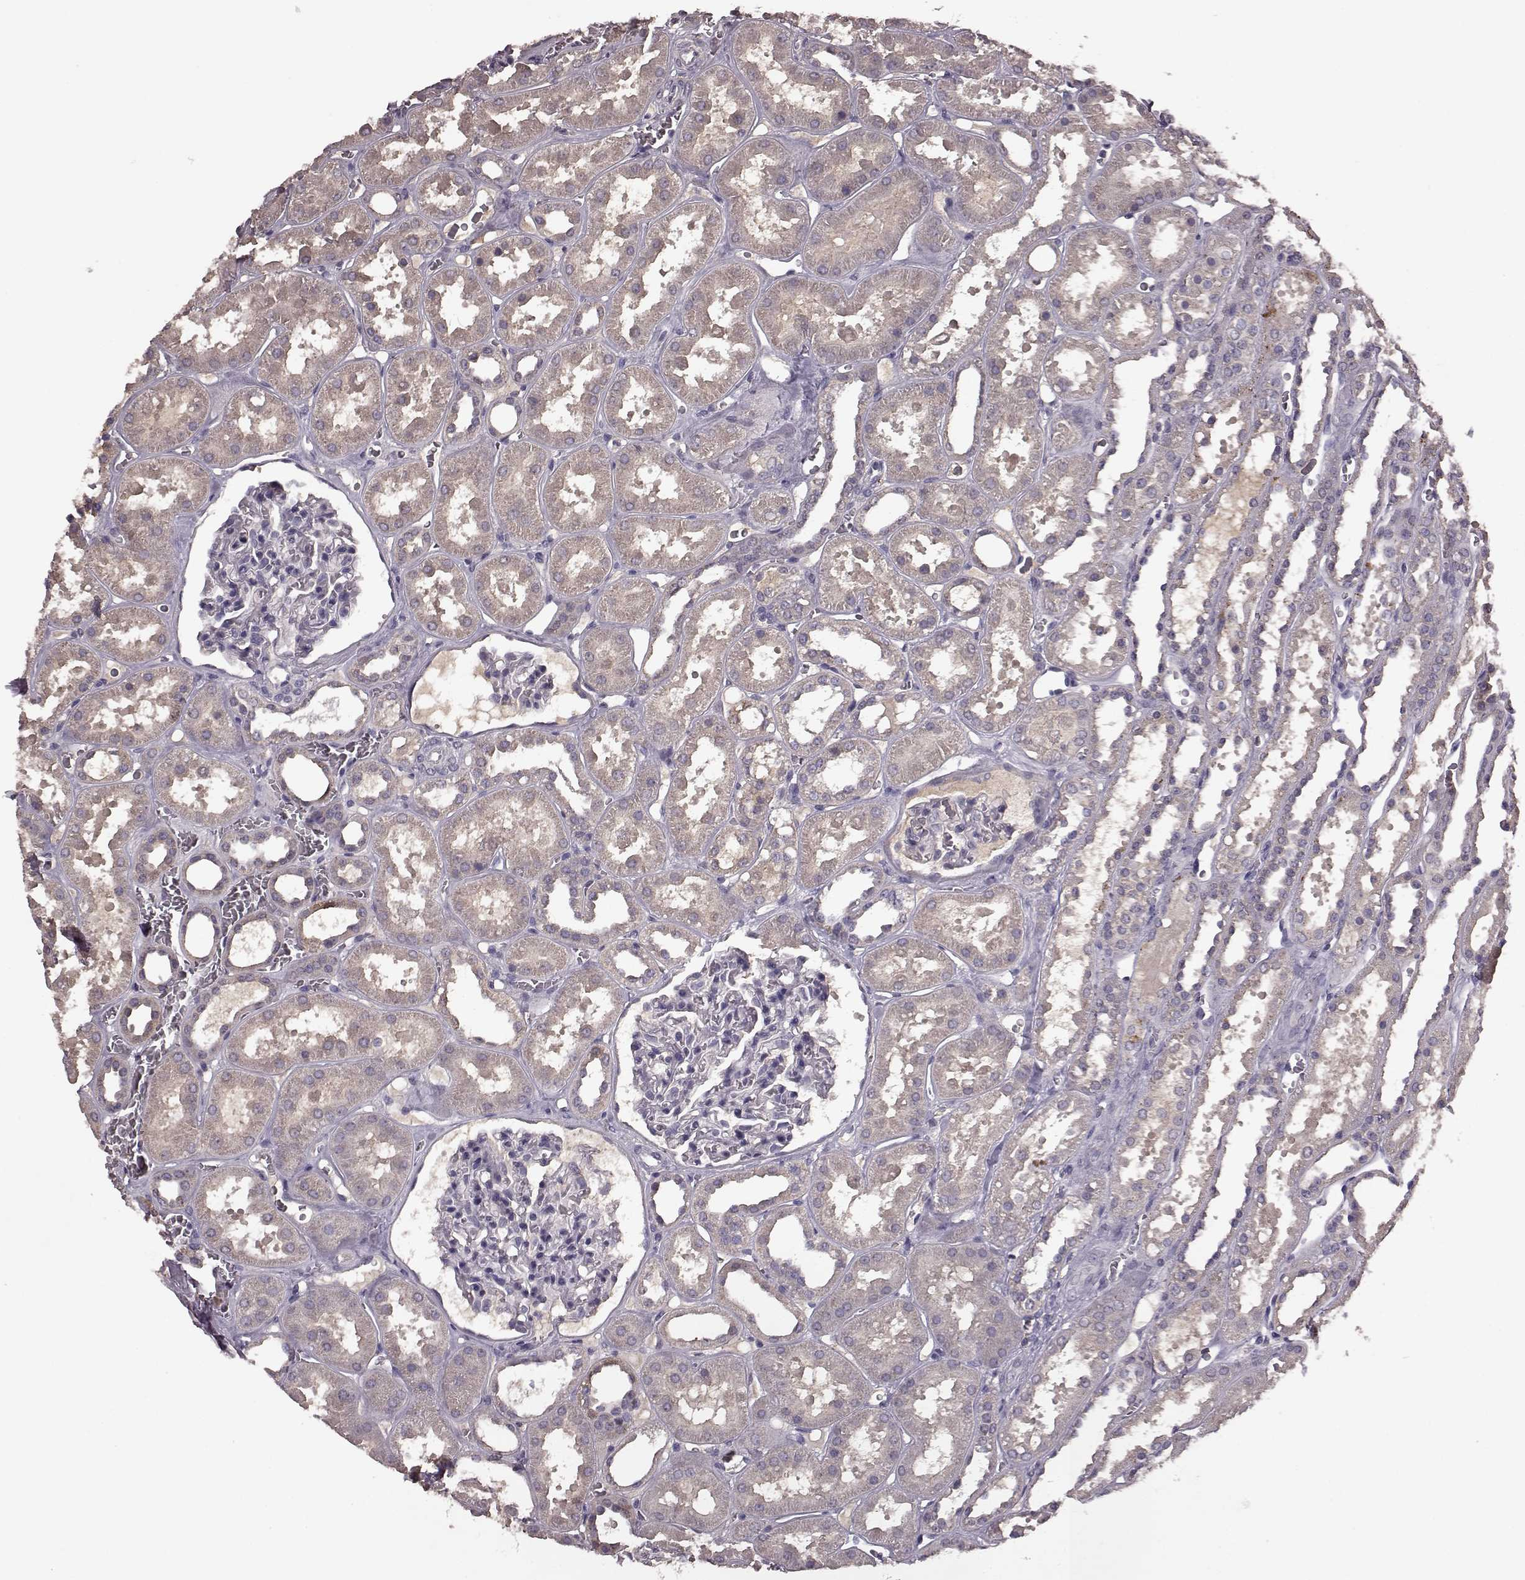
{"staining": {"intensity": "negative", "quantity": "none", "location": "none"}, "tissue": "kidney", "cell_type": "Cells in glomeruli", "image_type": "normal", "snomed": [{"axis": "morphology", "description": "Normal tissue, NOS"}, {"axis": "topography", "description": "Kidney"}], "caption": "Immunohistochemistry of normal human kidney shows no staining in cells in glomeruli.", "gene": "FRRS1L", "patient": {"sex": "female", "age": 41}}